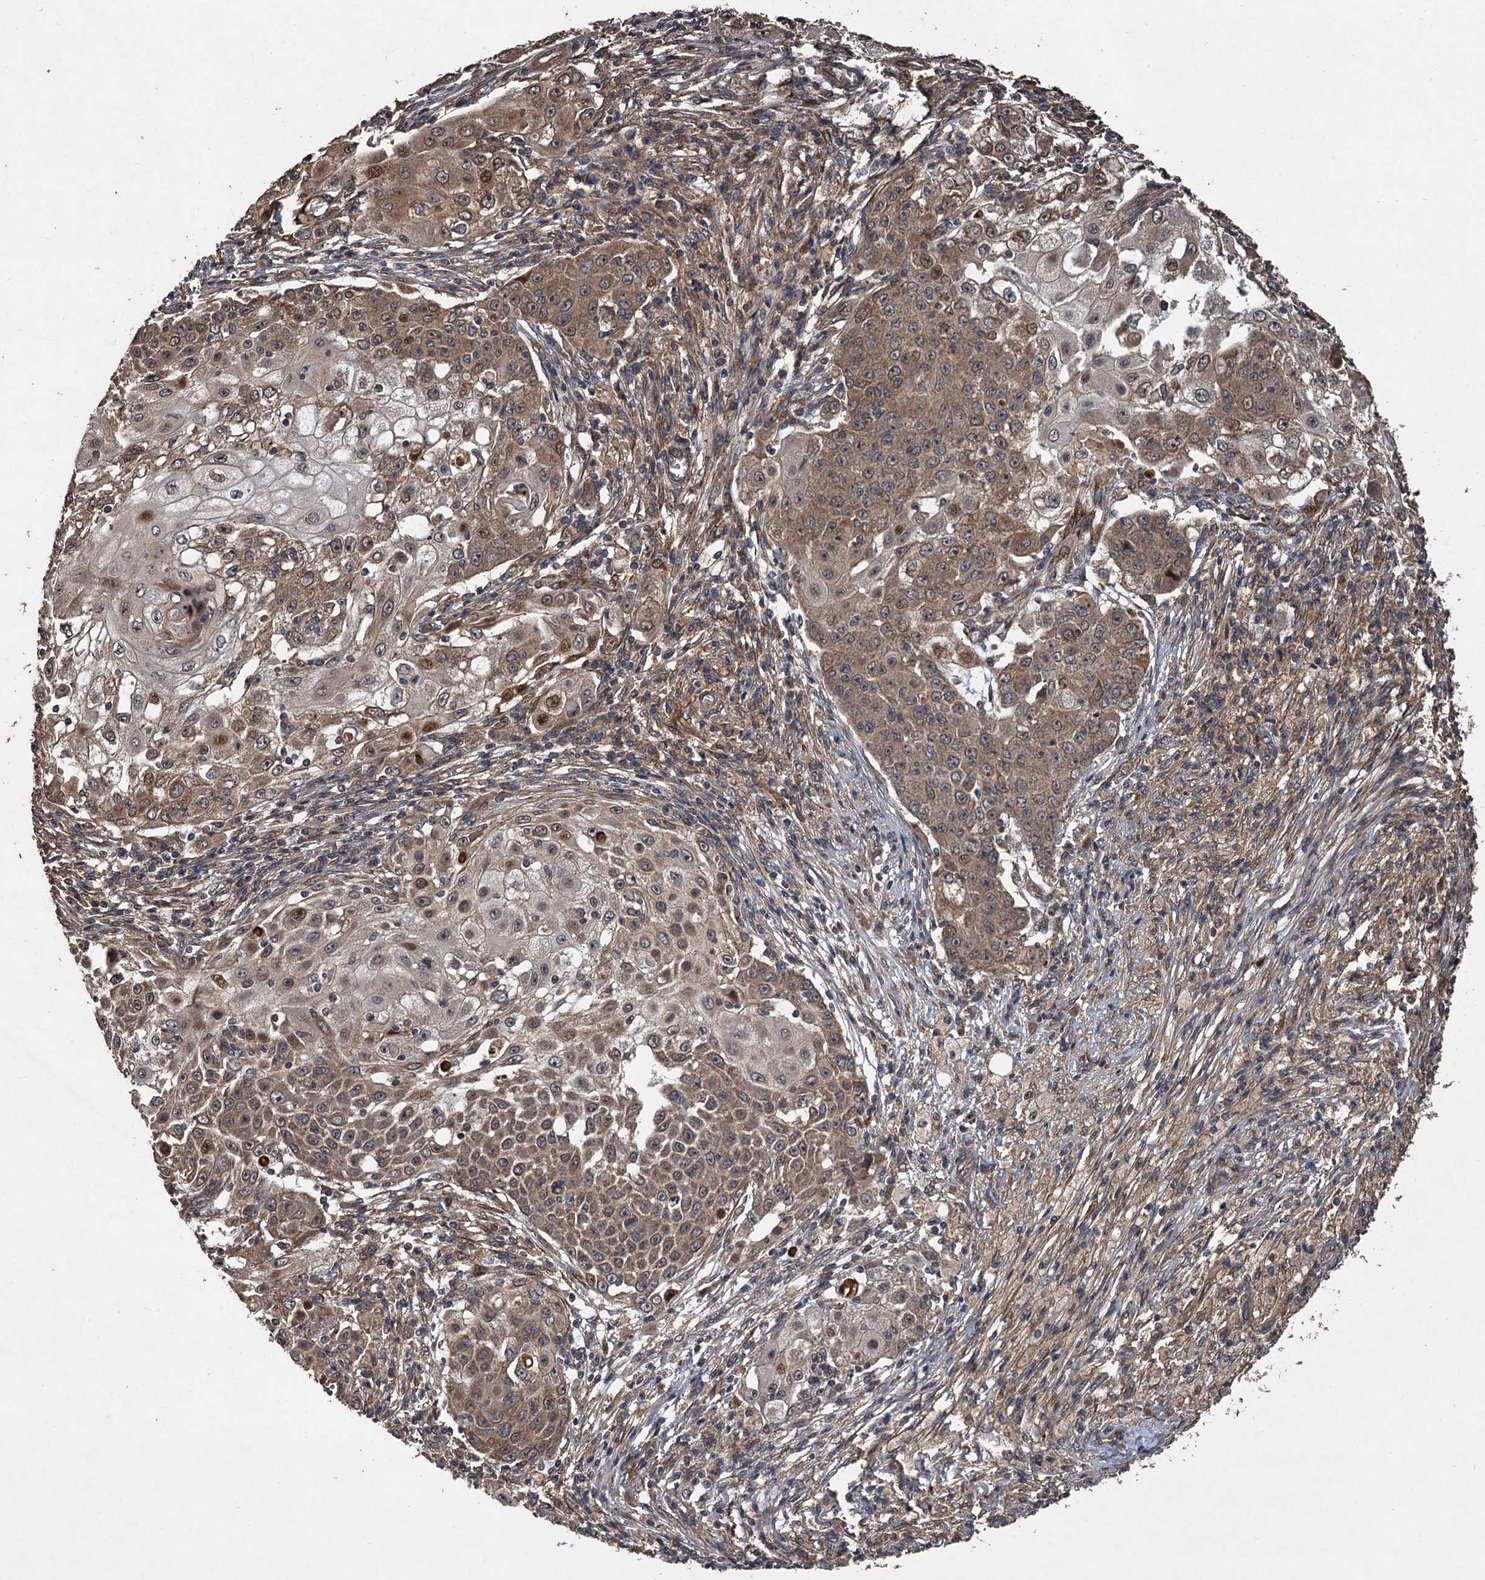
{"staining": {"intensity": "weak", "quantity": ">75%", "location": "cytoplasmic/membranous,nuclear"}, "tissue": "ovarian cancer", "cell_type": "Tumor cells", "image_type": "cancer", "snomed": [{"axis": "morphology", "description": "Carcinoma, endometroid"}, {"axis": "topography", "description": "Ovary"}], "caption": "Ovarian cancer tissue reveals weak cytoplasmic/membranous and nuclear staining in approximately >75% of tumor cells, visualized by immunohistochemistry.", "gene": "TMEM39B", "patient": {"sex": "female", "age": 42}}